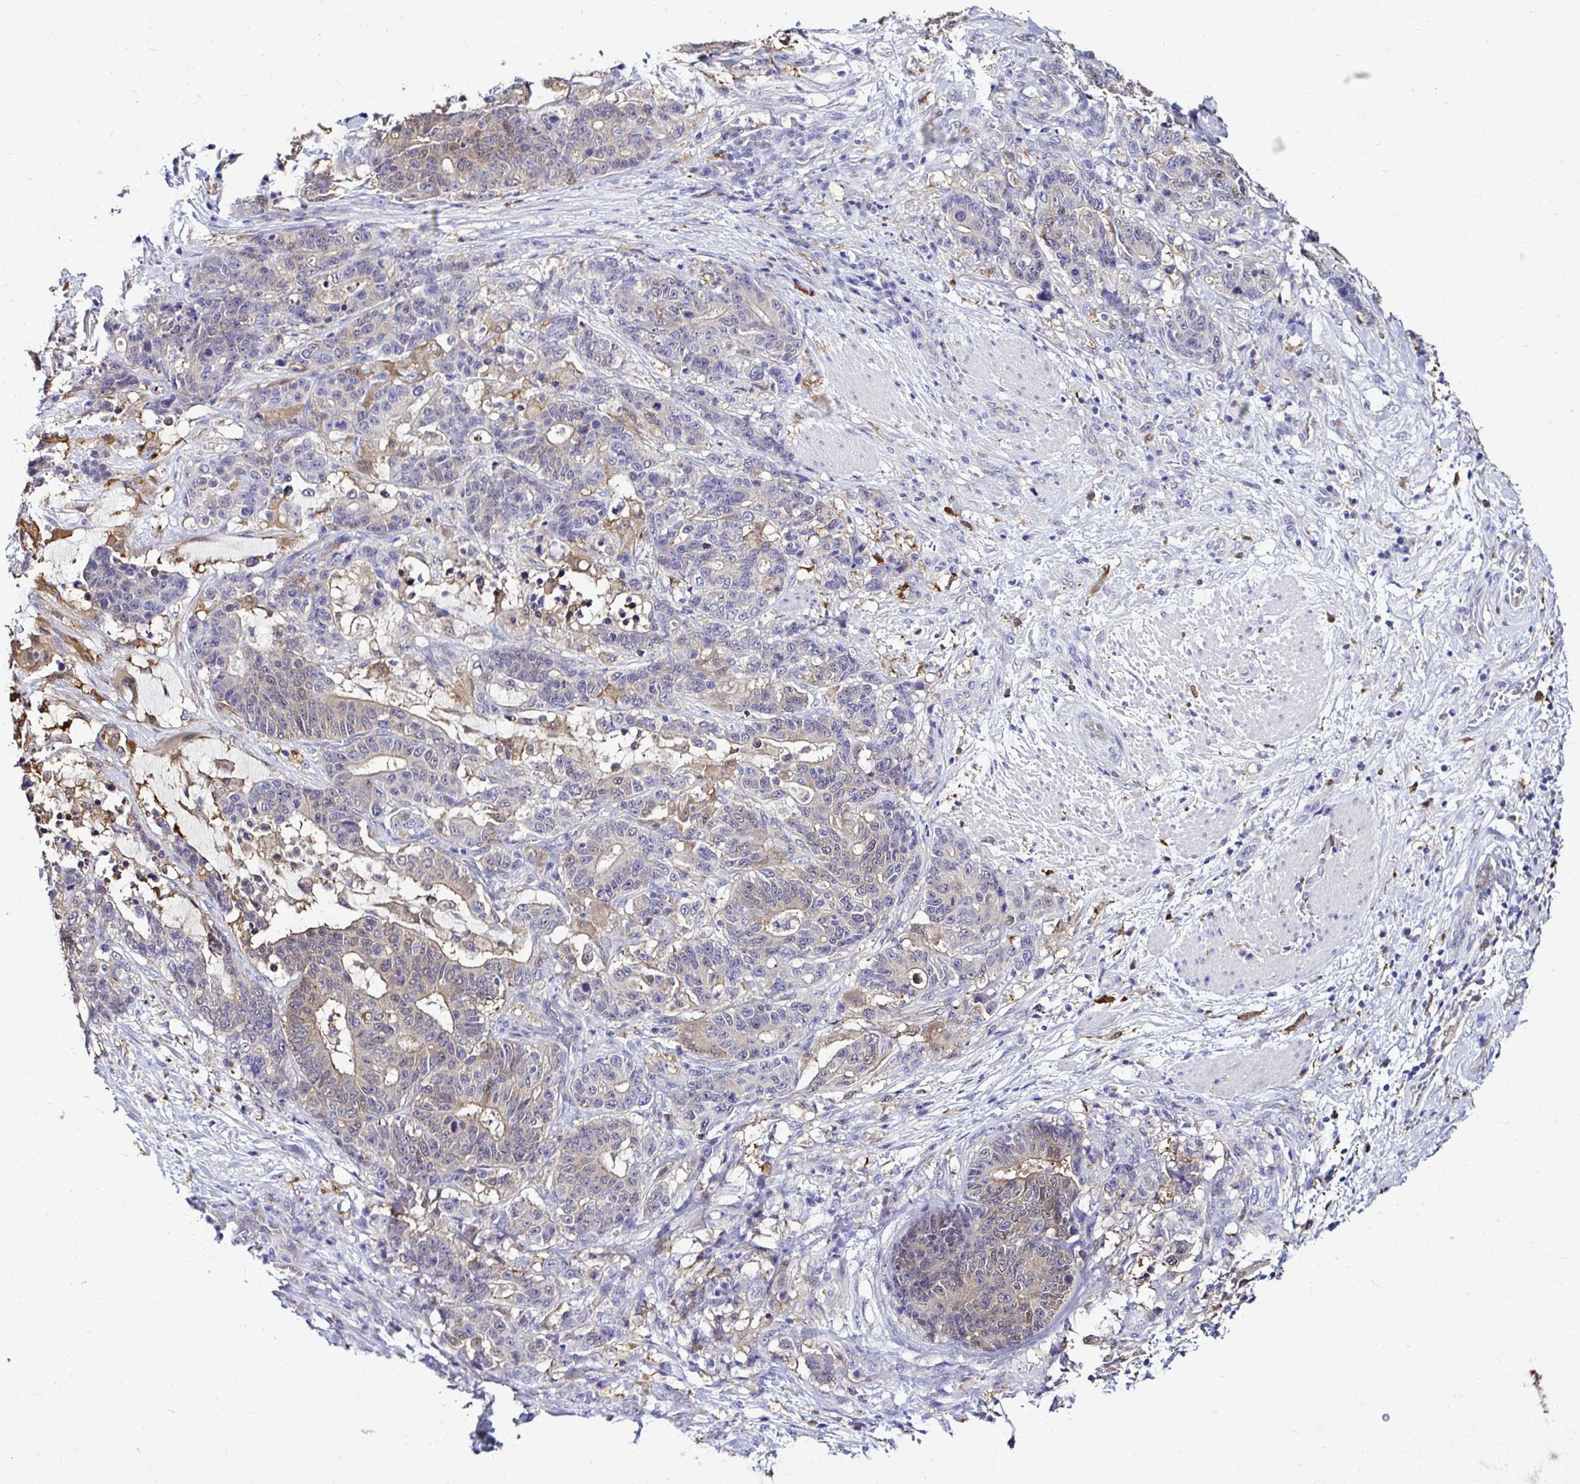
{"staining": {"intensity": "weak", "quantity": "<25%", "location": "cytoplasmic/membranous"}, "tissue": "stomach cancer", "cell_type": "Tumor cells", "image_type": "cancer", "snomed": [{"axis": "morphology", "description": "Normal tissue, NOS"}, {"axis": "morphology", "description": "Adenocarcinoma, NOS"}, {"axis": "topography", "description": "Stomach"}], "caption": "This is an IHC image of stomach cancer. There is no staining in tumor cells.", "gene": "IDH1", "patient": {"sex": "female", "age": 64}}